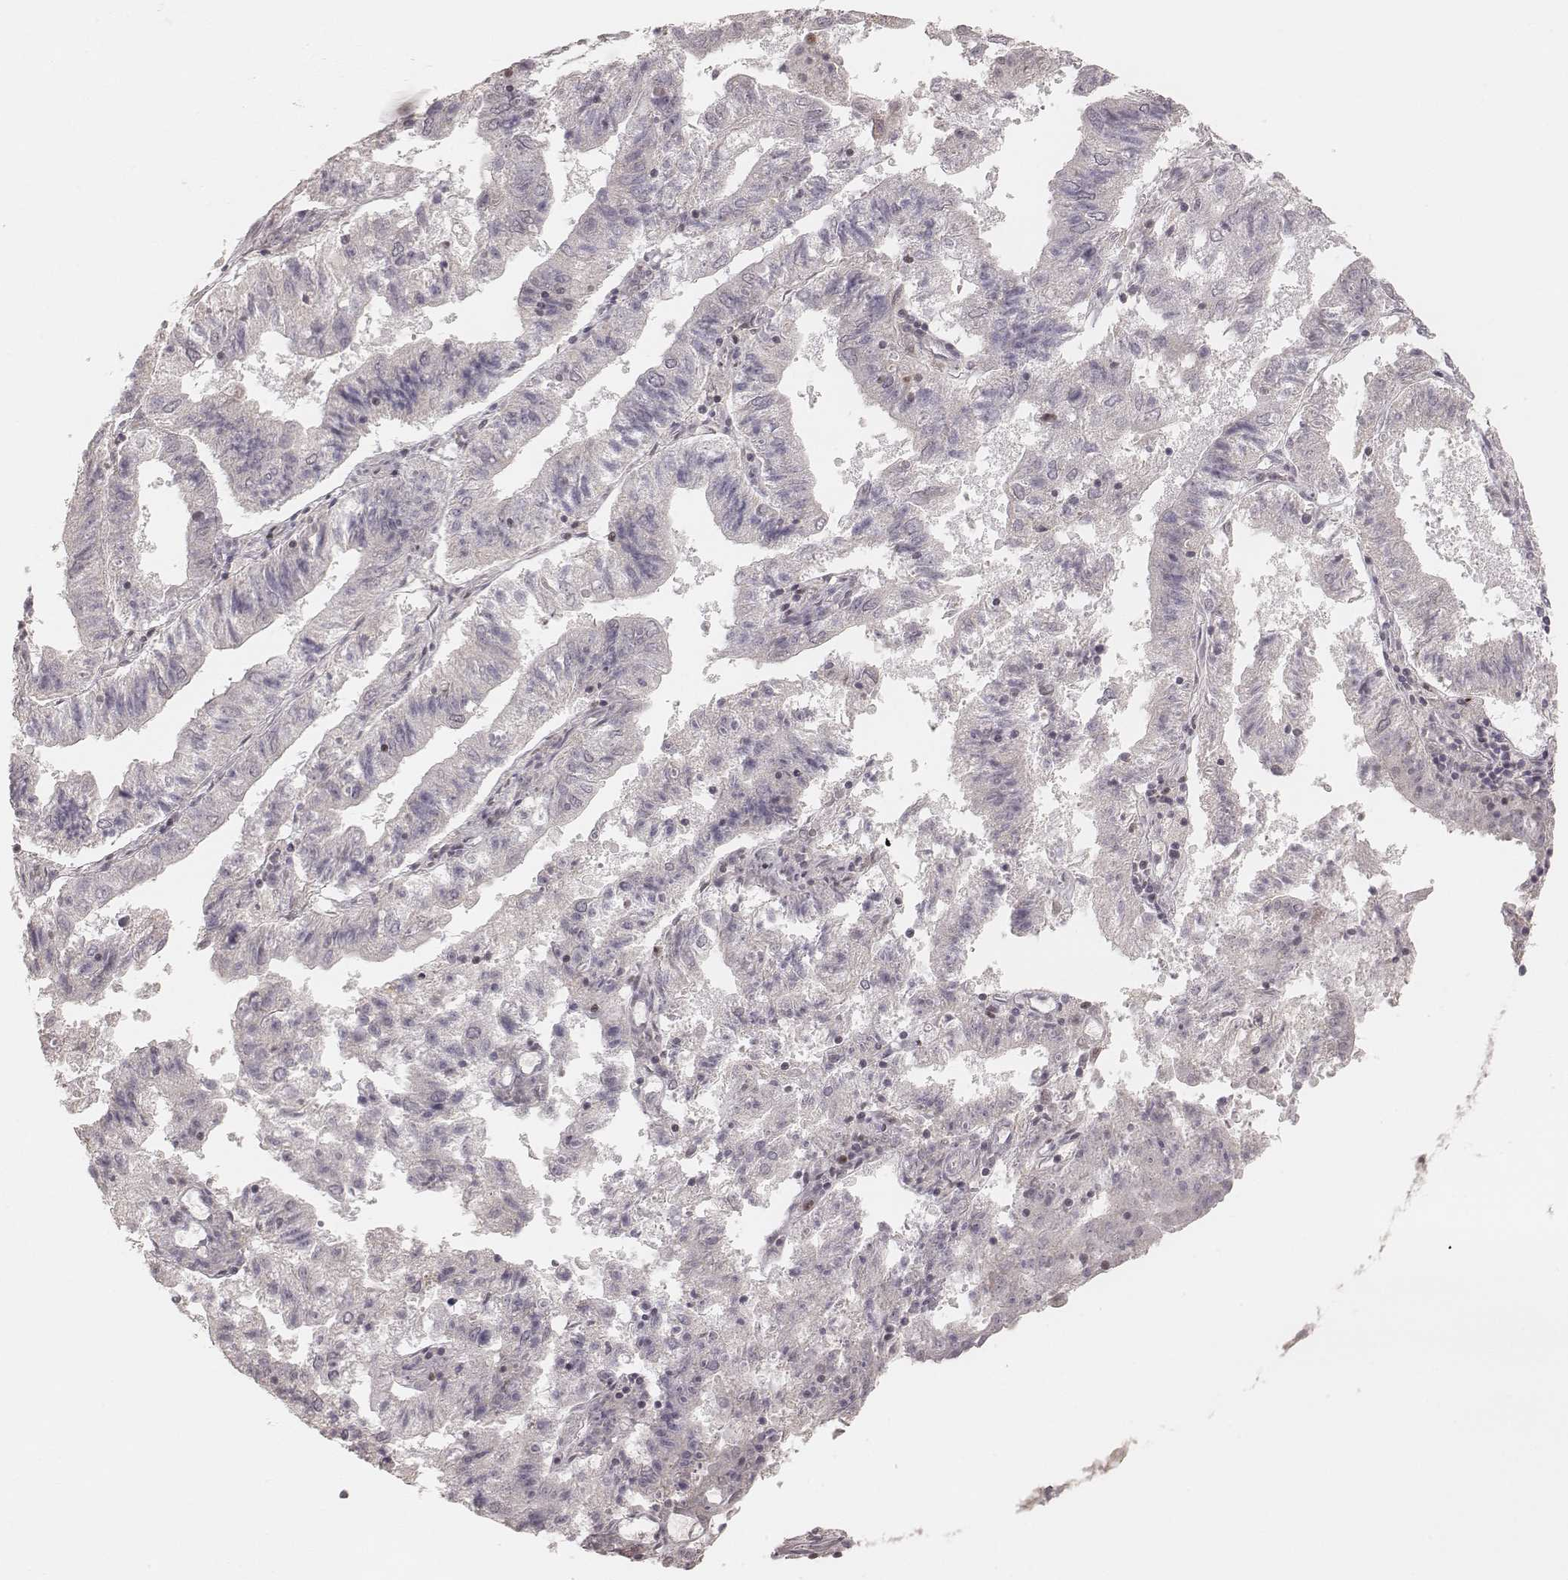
{"staining": {"intensity": "moderate", "quantity": "<25%", "location": "nuclear"}, "tissue": "endometrial cancer", "cell_type": "Tumor cells", "image_type": "cancer", "snomed": [{"axis": "morphology", "description": "Adenocarcinoma, NOS"}, {"axis": "topography", "description": "Endometrium"}], "caption": "A histopathology image showing moderate nuclear expression in about <25% of tumor cells in adenocarcinoma (endometrial), as visualized by brown immunohistochemical staining.", "gene": "HNRNPC", "patient": {"sex": "female", "age": 82}}